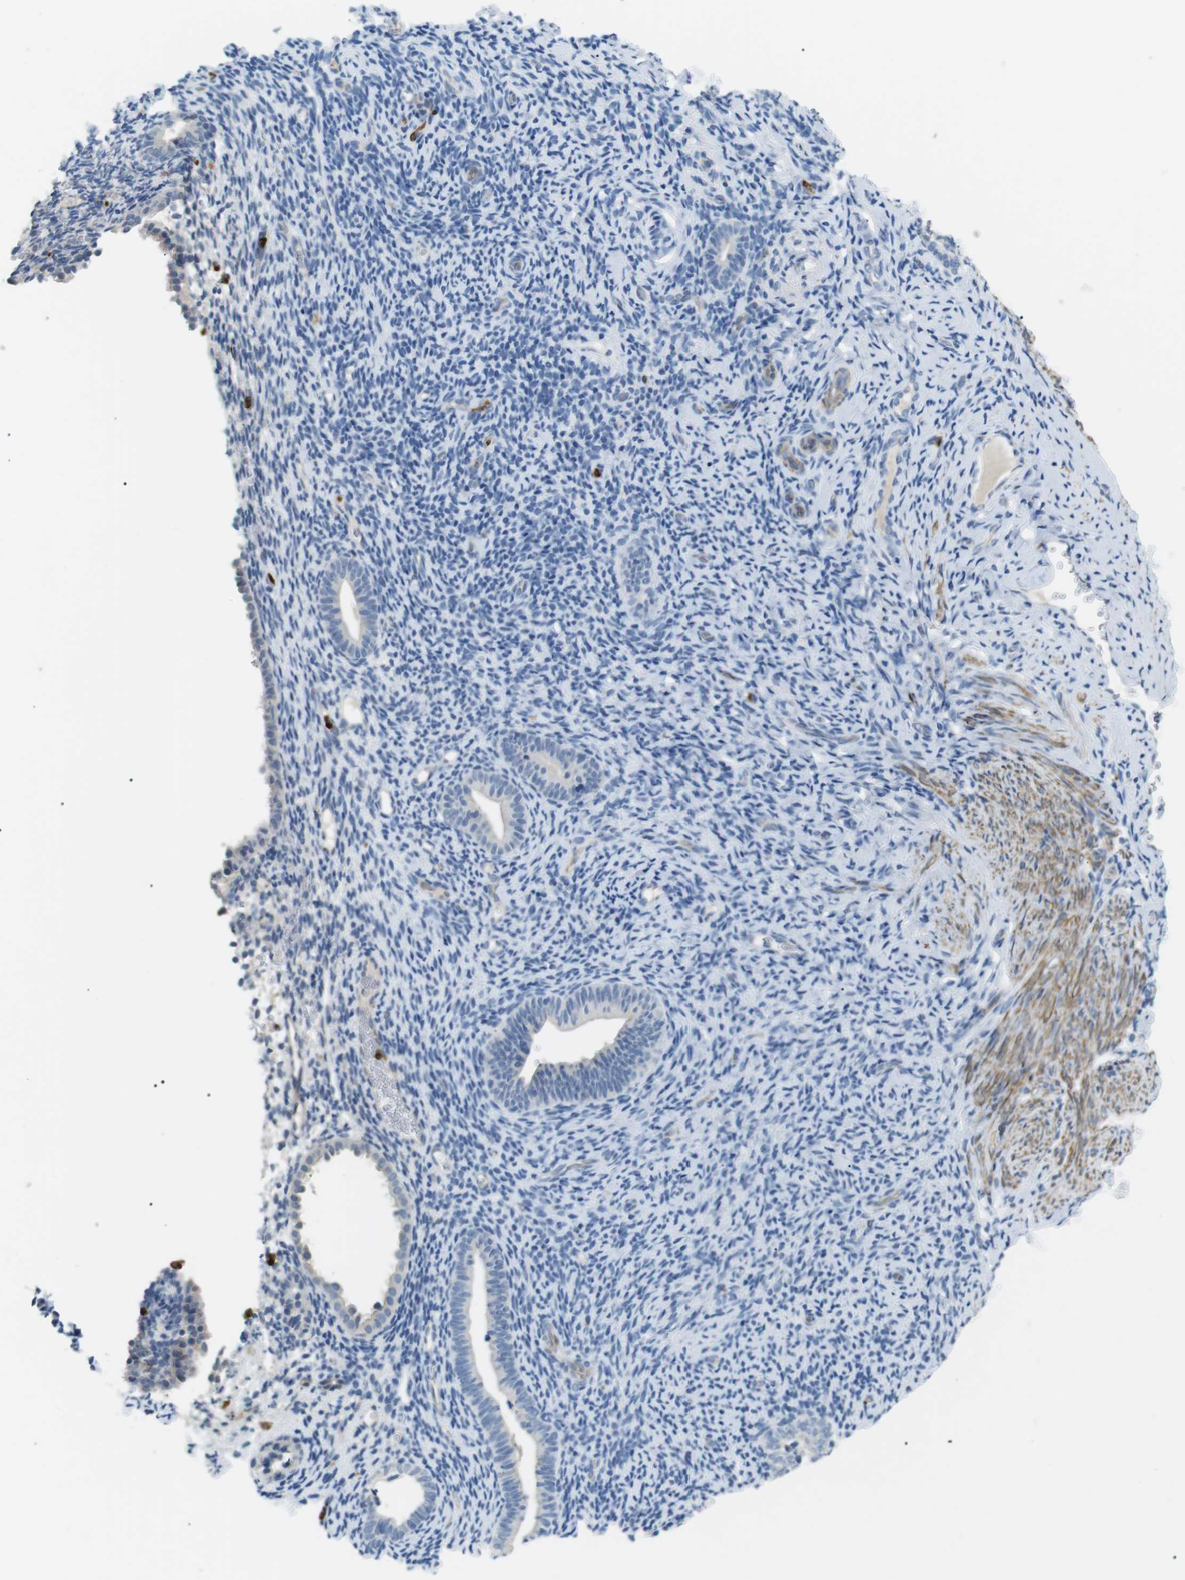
{"staining": {"intensity": "negative", "quantity": "none", "location": "none"}, "tissue": "endometrium", "cell_type": "Cells in endometrial stroma", "image_type": "normal", "snomed": [{"axis": "morphology", "description": "Normal tissue, NOS"}, {"axis": "topography", "description": "Endometrium"}], "caption": "Histopathology image shows no protein positivity in cells in endometrial stroma of normal endometrium. The staining was performed using DAB to visualize the protein expression in brown, while the nuclei were stained in blue with hematoxylin (Magnification: 20x).", "gene": "GZMM", "patient": {"sex": "female", "age": 51}}